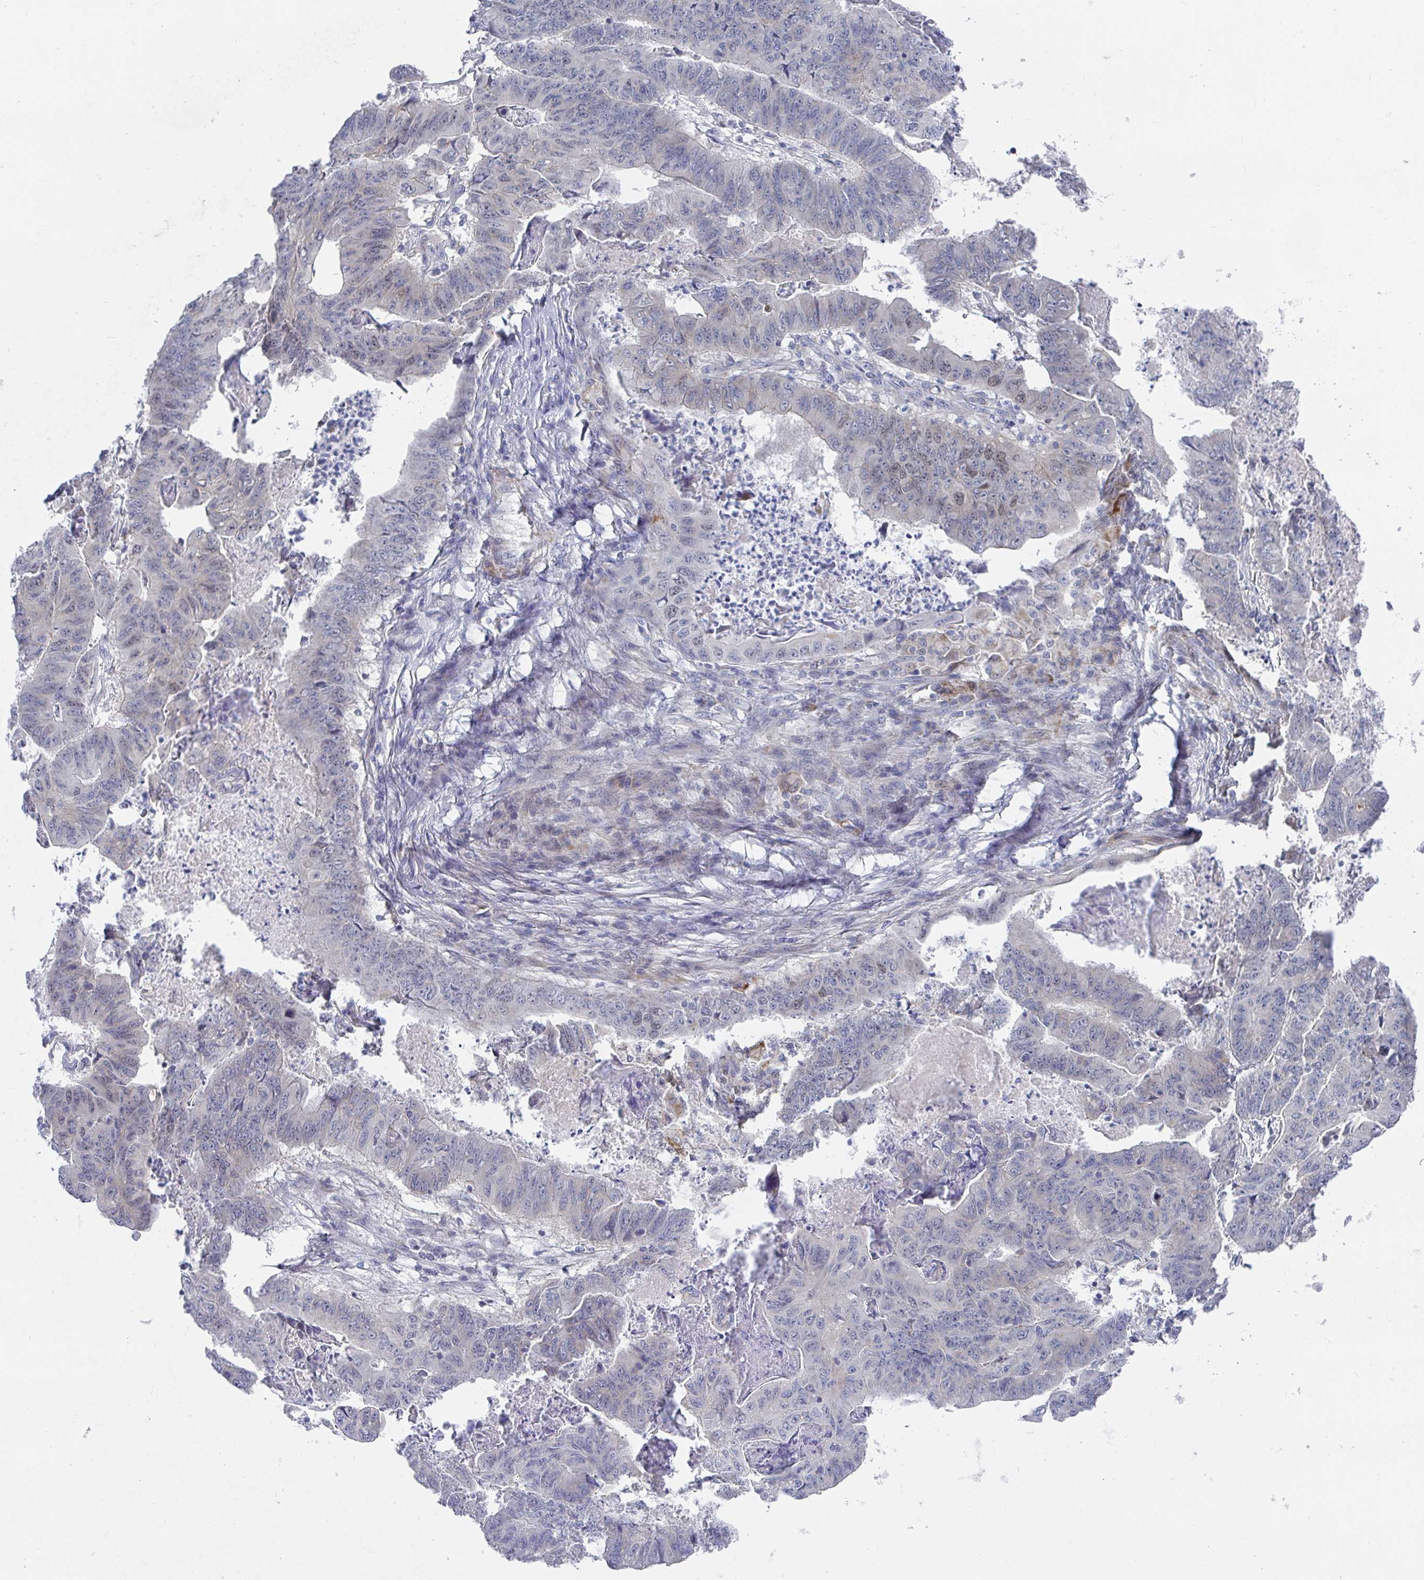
{"staining": {"intensity": "weak", "quantity": "<25%", "location": "nuclear"}, "tissue": "stomach cancer", "cell_type": "Tumor cells", "image_type": "cancer", "snomed": [{"axis": "morphology", "description": "Adenocarcinoma, NOS"}, {"axis": "topography", "description": "Stomach, lower"}], "caption": "This is an immunohistochemistry image of adenocarcinoma (stomach). There is no staining in tumor cells.", "gene": "ATP5F1C", "patient": {"sex": "male", "age": 77}}